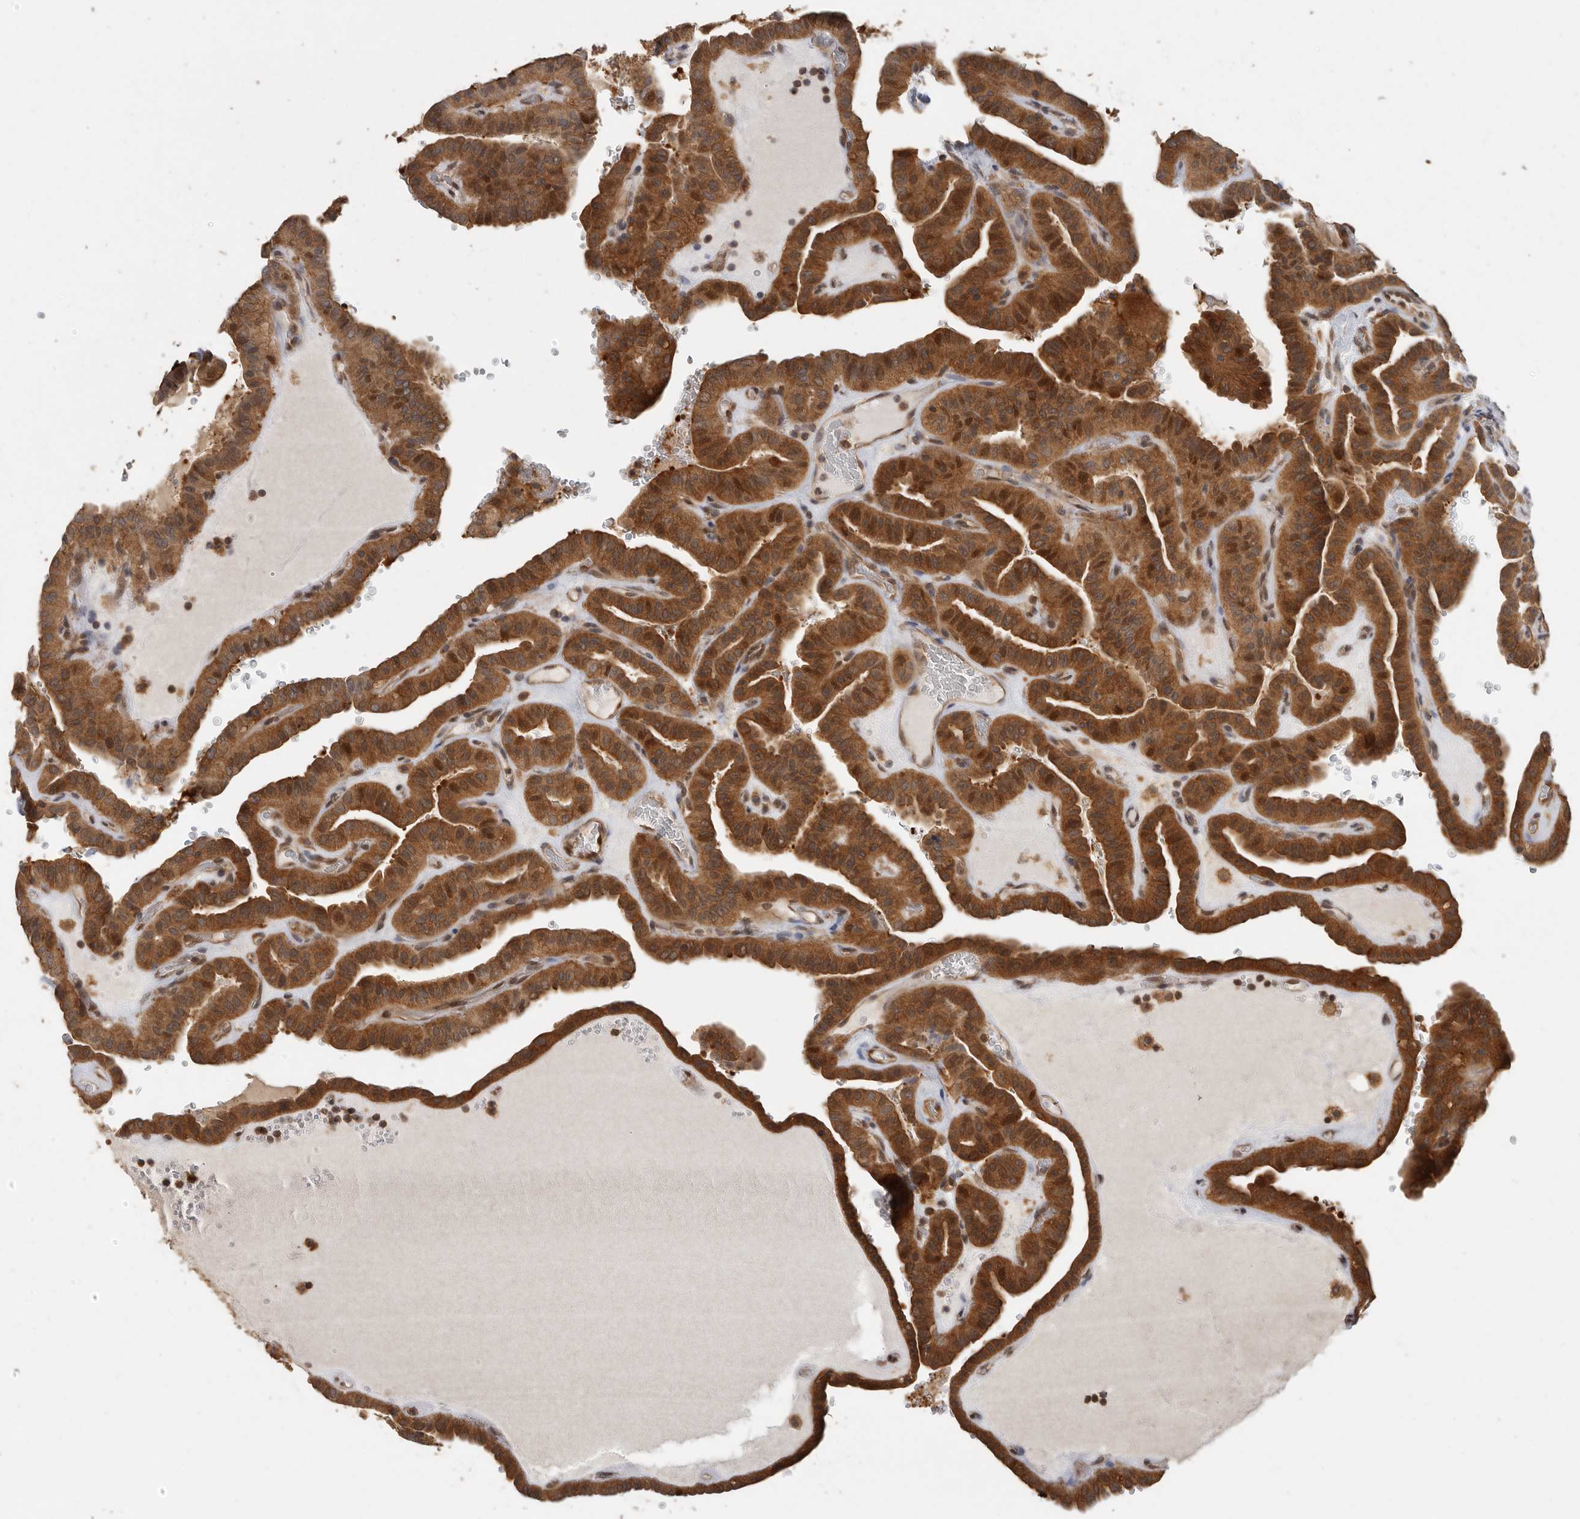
{"staining": {"intensity": "strong", "quantity": ">75%", "location": "cytoplasmic/membranous,nuclear"}, "tissue": "thyroid cancer", "cell_type": "Tumor cells", "image_type": "cancer", "snomed": [{"axis": "morphology", "description": "Papillary adenocarcinoma, NOS"}, {"axis": "topography", "description": "Thyroid gland"}], "caption": "Protein analysis of thyroid papillary adenocarcinoma tissue exhibits strong cytoplasmic/membranous and nuclear expression in approximately >75% of tumor cells. Immunohistochemistry stains the protein in brown and the nuclei are stained blue.", "gene": "CCT8", "patient": {"sex": "male", "age": 77}}